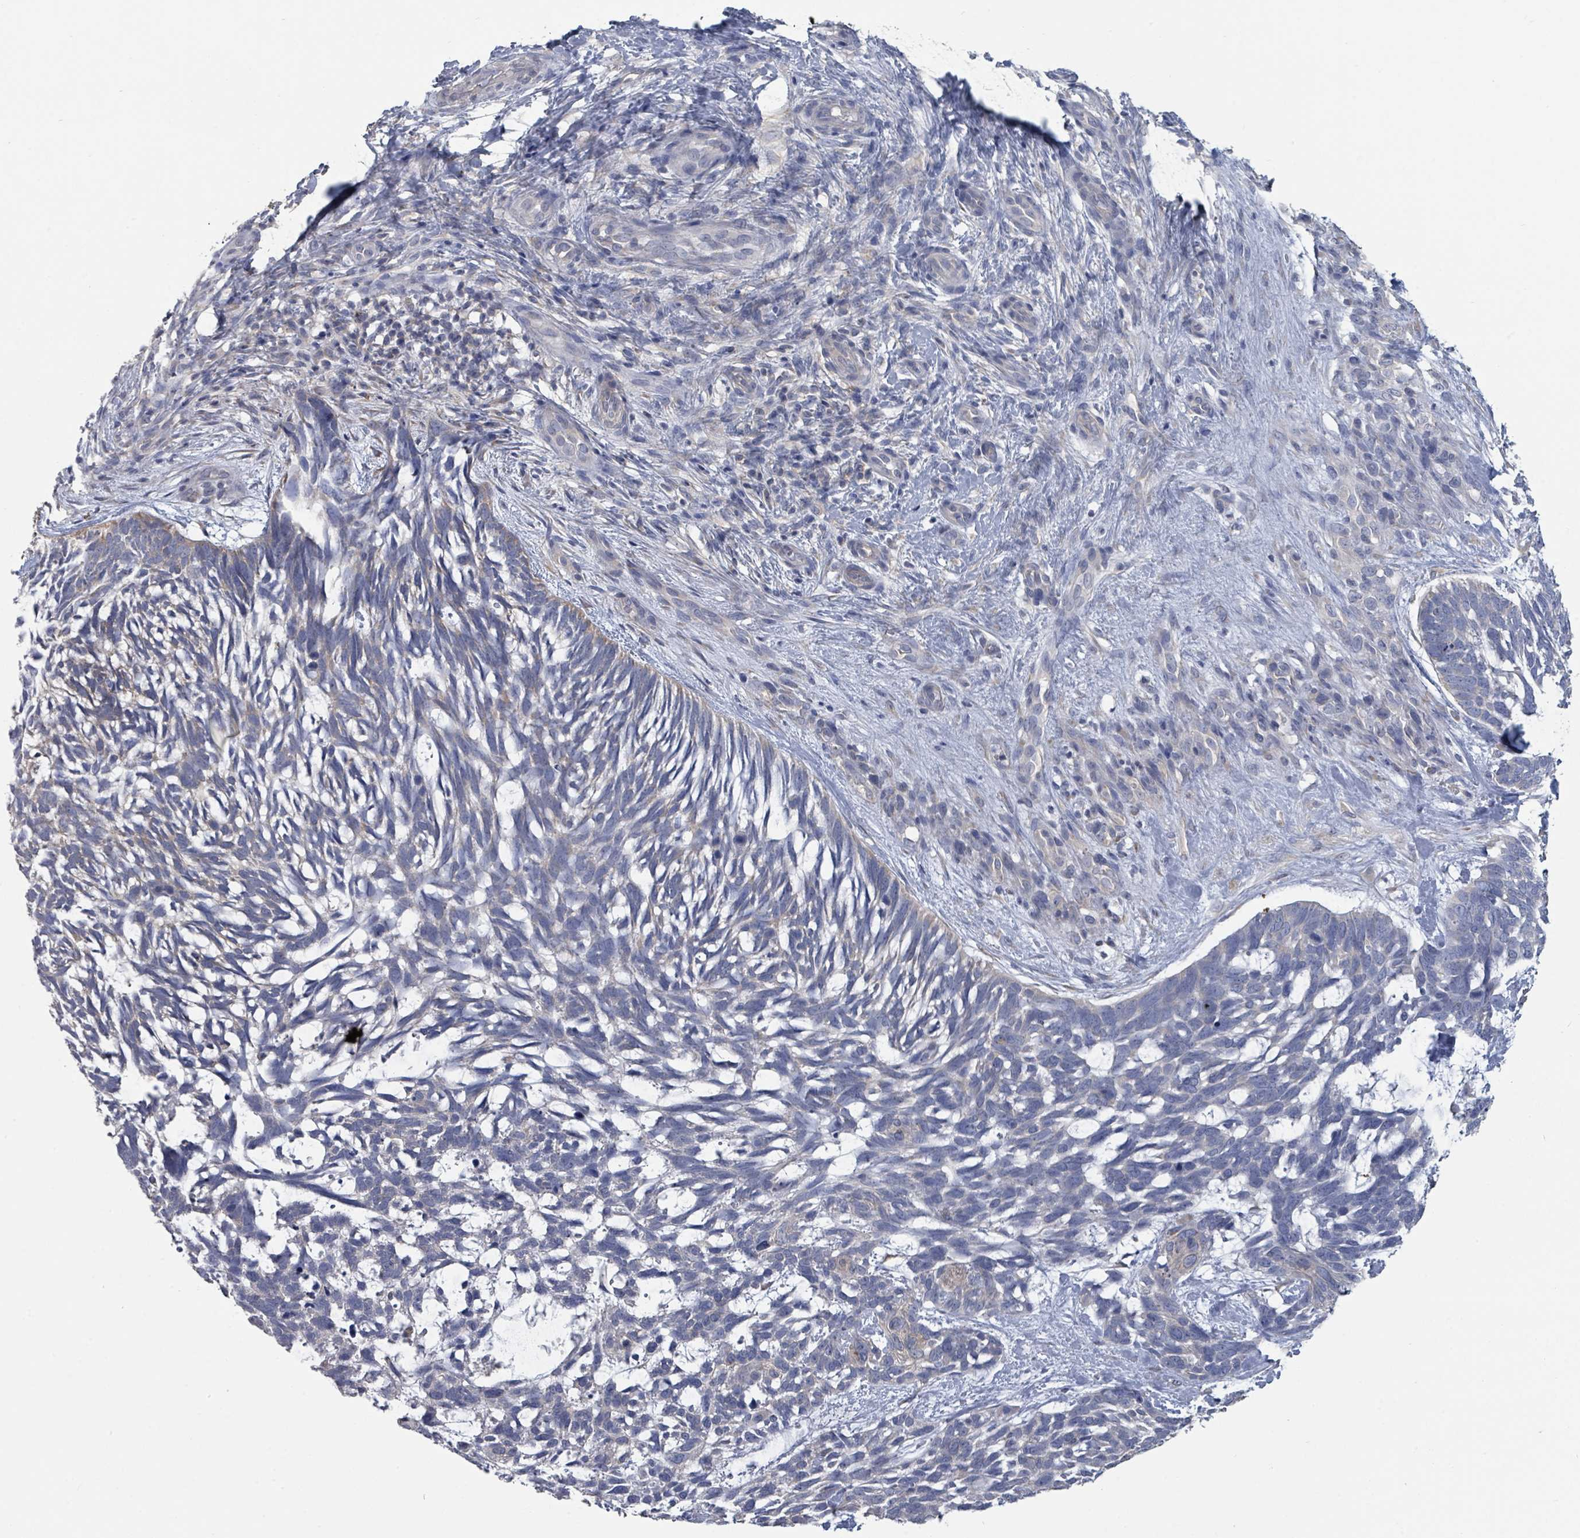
{"staining": {"intensity": "negative", "quantity": "none", "location": "none"}, "tissue": "skin cancer", "cell_type": "Tumor cells", "image_type": "cancer", "snomed": [{"axis": "morphology", "description": "Basal cell carcinoma"}, {"axis": "topography", "description": "Skin"}], "caption": "Micrograph shows no significant protein expression in tumor cells of skin cancer.", "gene": "SLC9A7", "patient": {"sex": "male", "age": 88}}